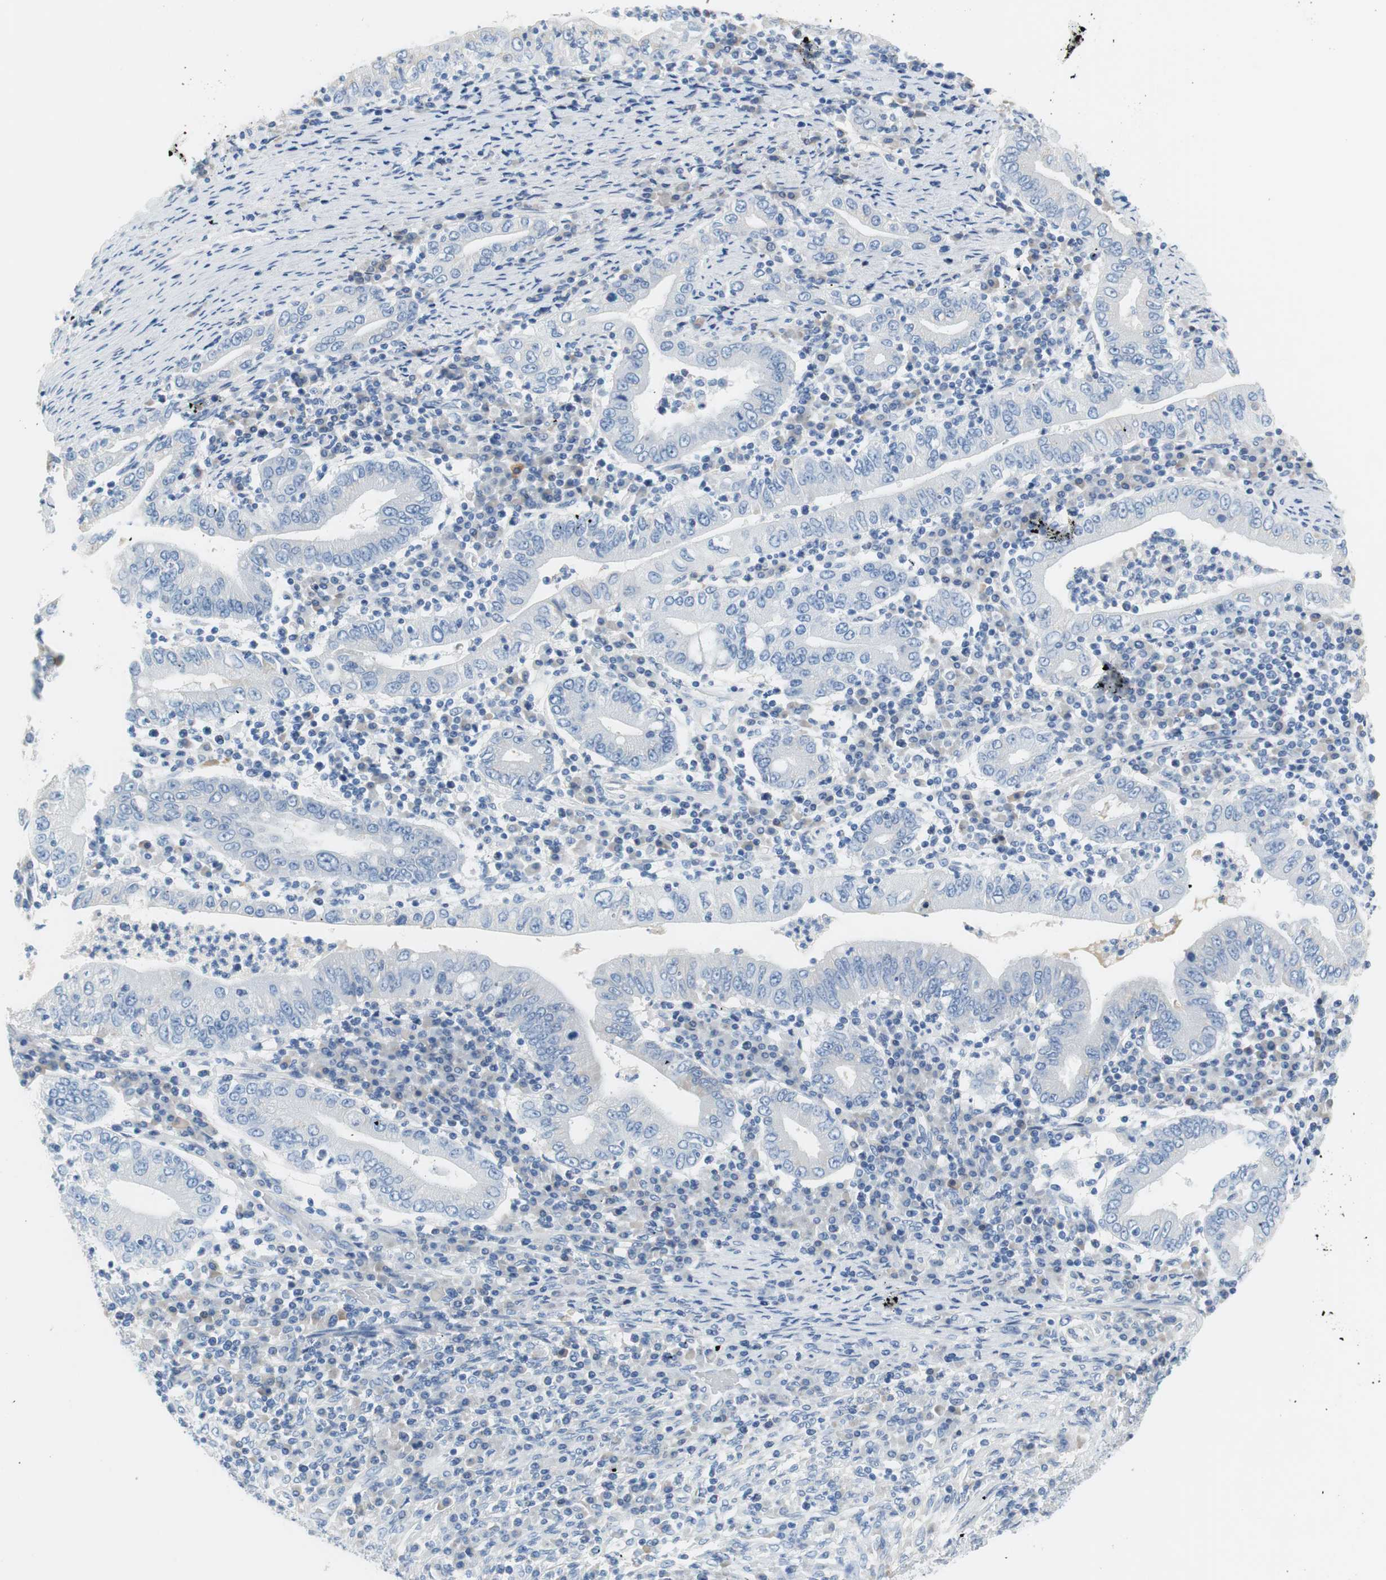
{"staining": {"intensity": "negative", "quantity": "none", "location": "none"}, "tissue": "stomach cancer", "cell_type": "Tumor cells", "image_type": "cancer", "snomed": [{"axis": "morphology", "description": "Normal tissue, NOS"}, {"axis": "morphology", "description": "Adenocarcinoma, NOS"}, {"axis": "topography", "description": "Esophagus"}, {"axis": "topography", "description": "Stomach, upper"}, {"axis": "topography", "description": "Peripheral nerve tissue"}], "caption": "Immunohistochemistry of human adenocarcinoma (stomach) reveals no expression in tumor cells. Nuclei are stained in blue.", "gene": "MYH1", "patient": {"sex": "male", "age": 62}}